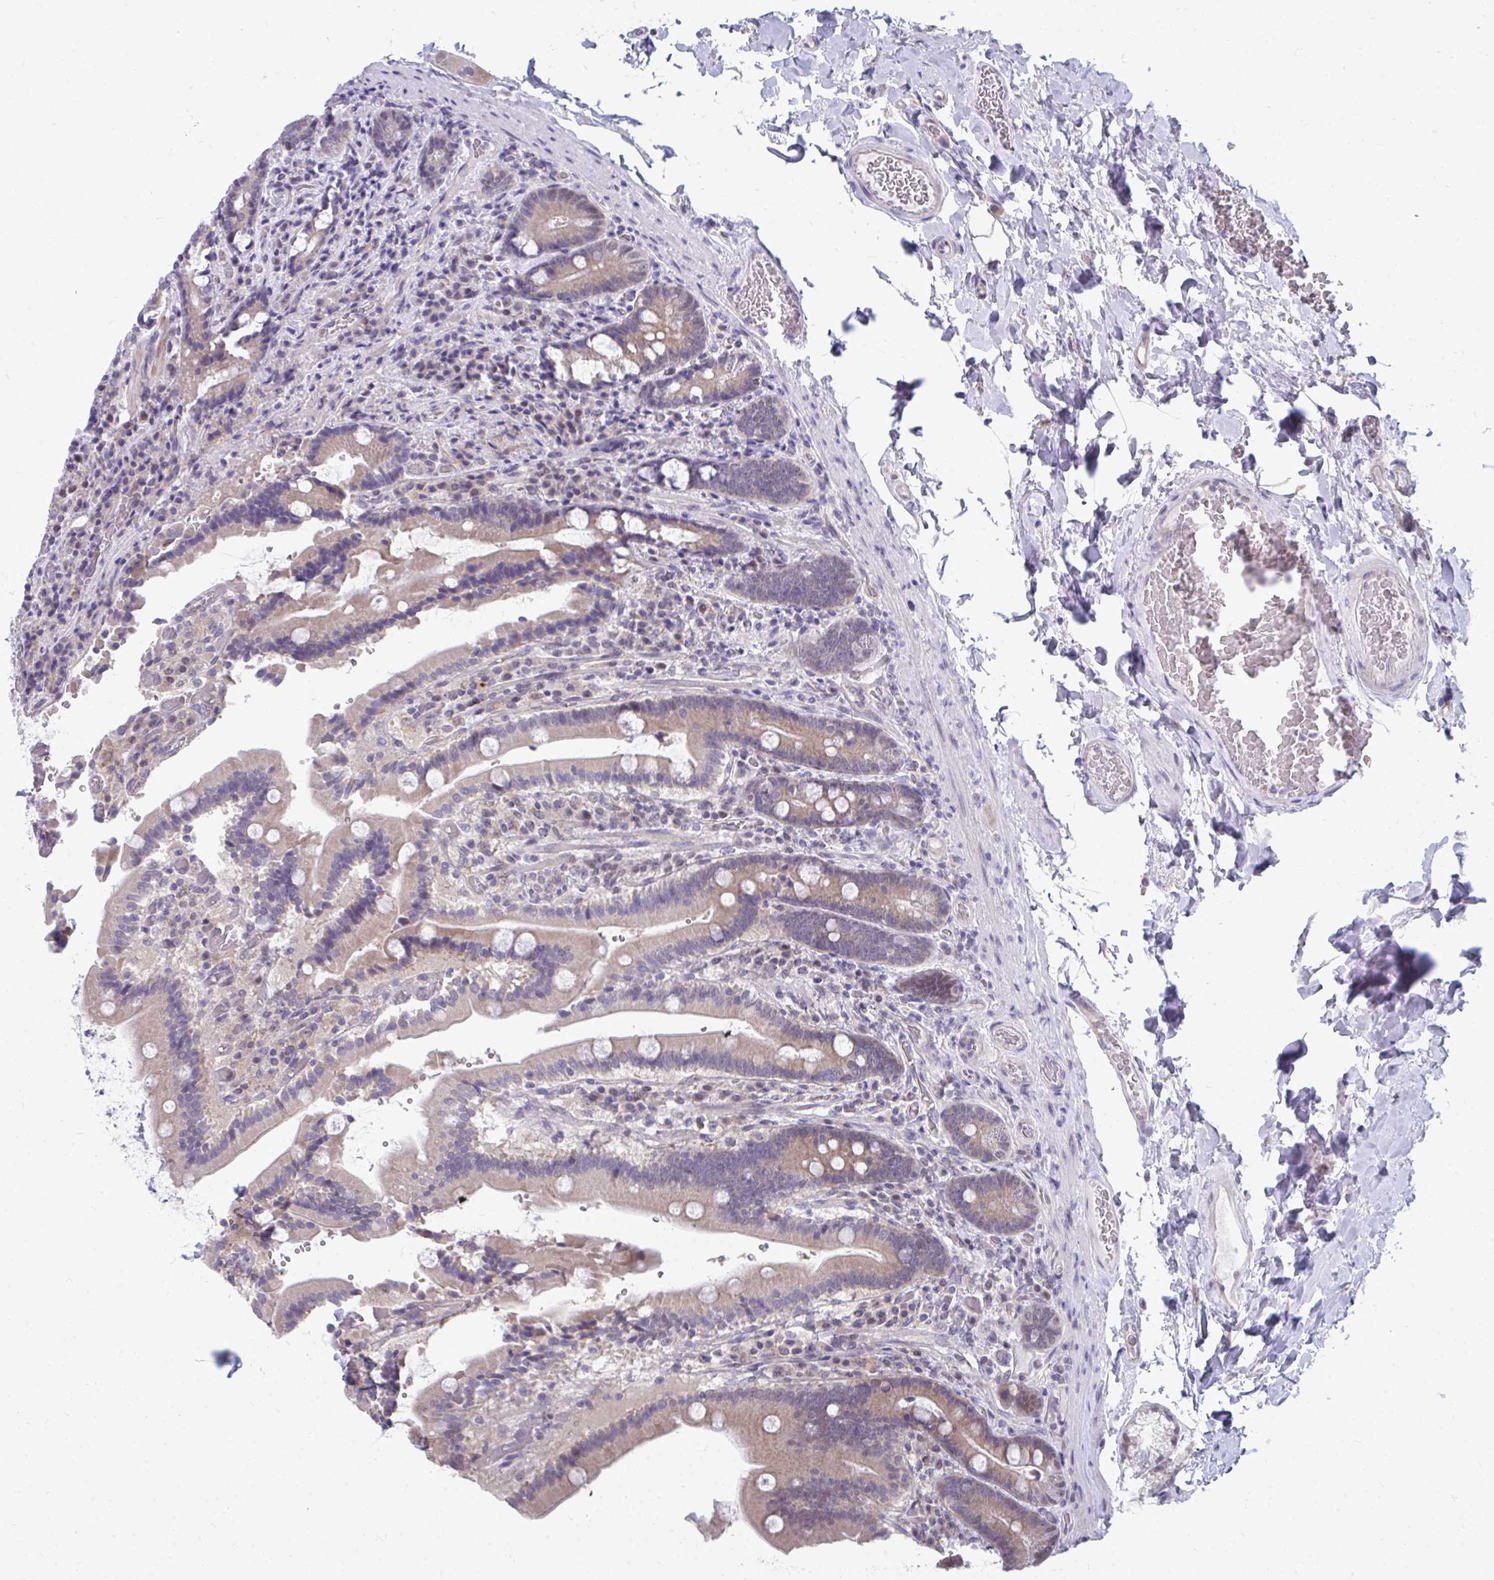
{"staining": {"intensity": "weak", "quantity": "25%-75%", "location": "cytoplasmic/membranous"}, "tissue": "duodenum", "cell_type": "Glandular cells", "image_type": "normal", "snomed": [{"axis": "morphology", "description": "Normal tissue, NOS"}, {"axis": "topography", "description": "Duodenum"}], "caption": "Weak cytoplasmic/membranous protein positivity is appreciated in about 25%-75% of glandular cells in duodenum. (DAB (3,3'-diaminobenzidine) IHC with brightfield microscopy, high magnification).", "gene": "MROH8", "patient": {"sex": "female", "age": 62}}